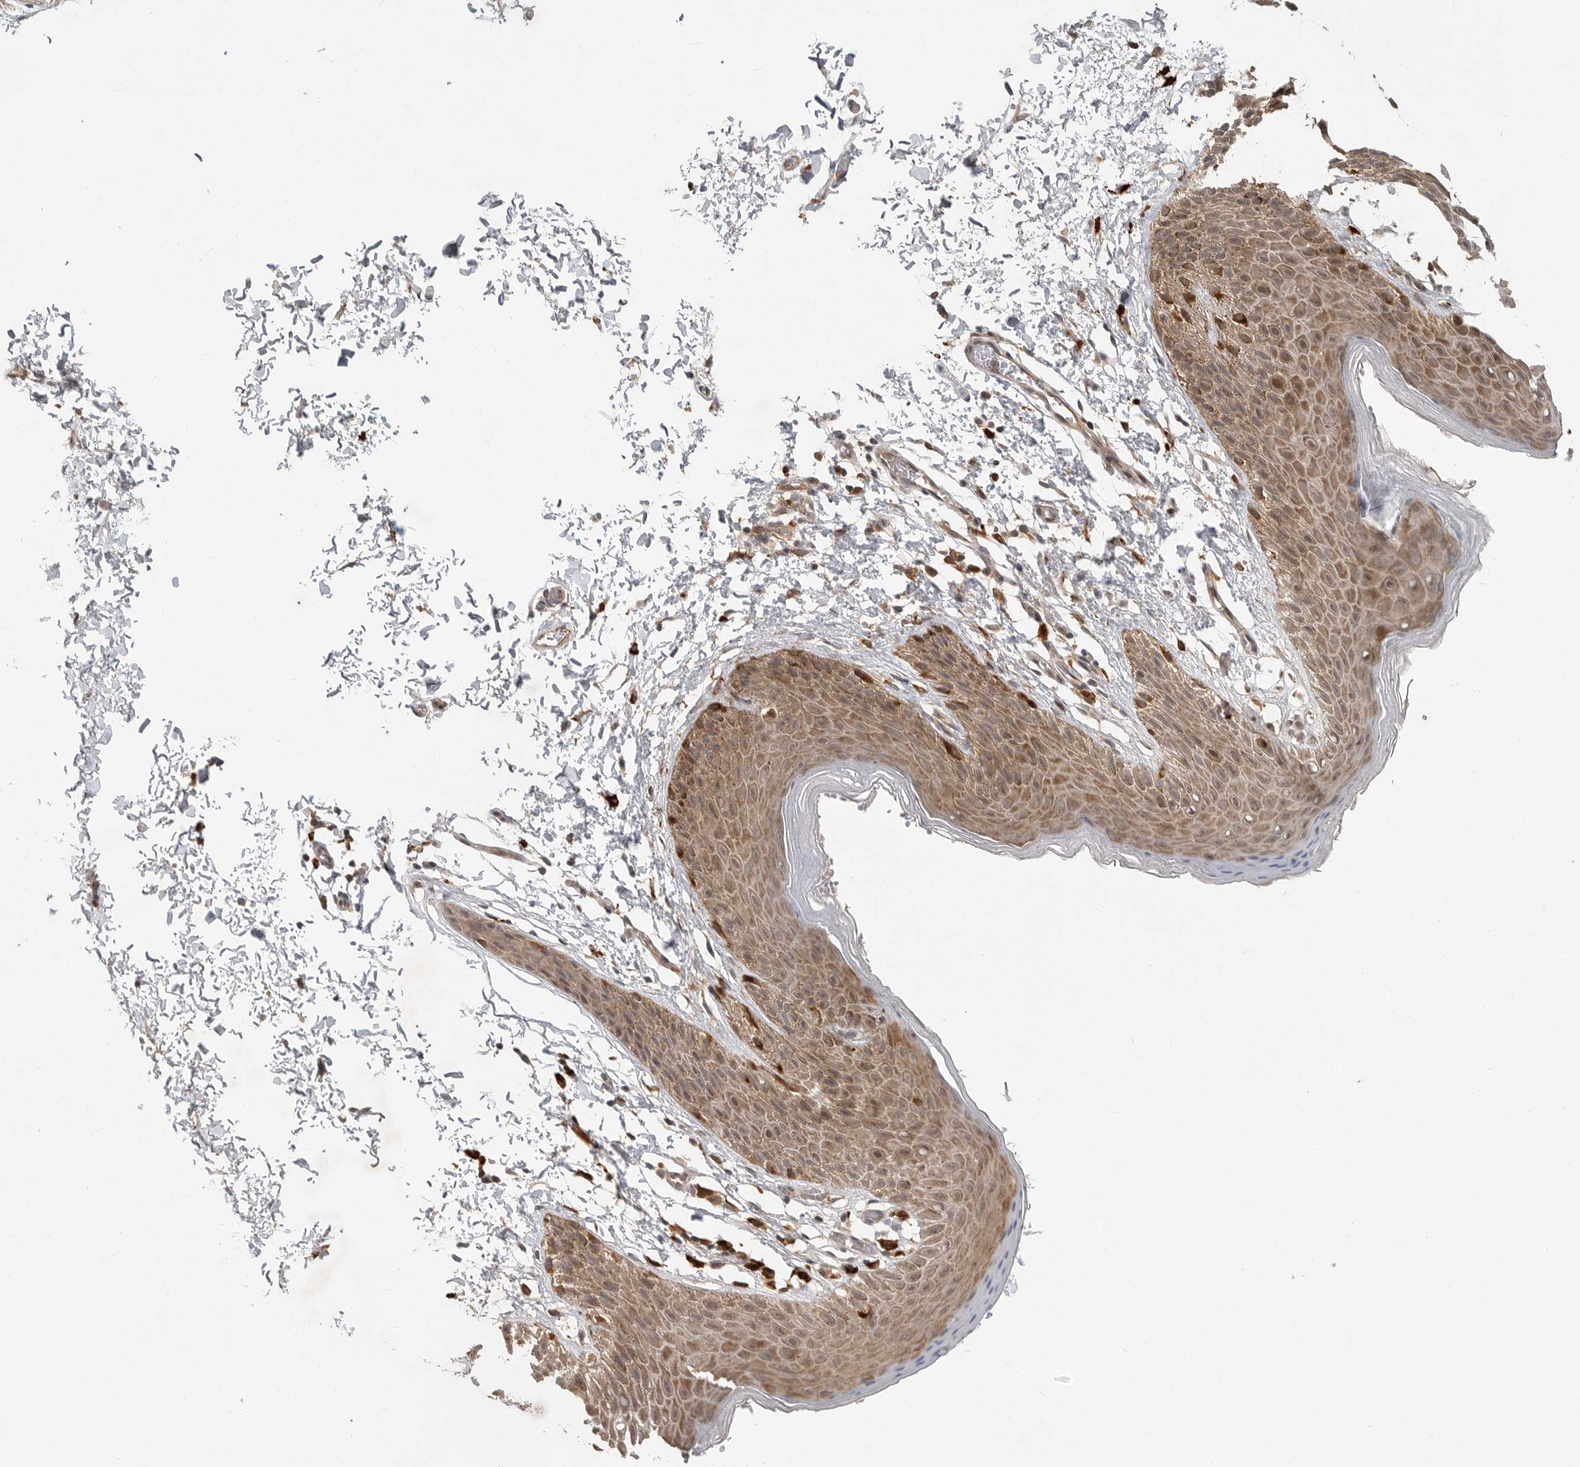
{"staining": {"intensity": "moderate", "quantity": ">75%", "location": "cytoplasmic/membranous"}, "tissue": "skin", "cell_type": "Epidermal cells", "image_type": "normal", "snomed": [{"axis": "morphology", "description": "Normal tissue, NOS"}, {"axis": "topography", "description": "Anal"}, {"axis": "topography", "description": "Peripheral nerve tissue"}], "caption": "Epidermal cells display moderate cytoplasmic/membranous expression in about >75% of cells in benign skin.", "gene": "OSBPL9", "patient": {"sex": "male", "age": 44}}